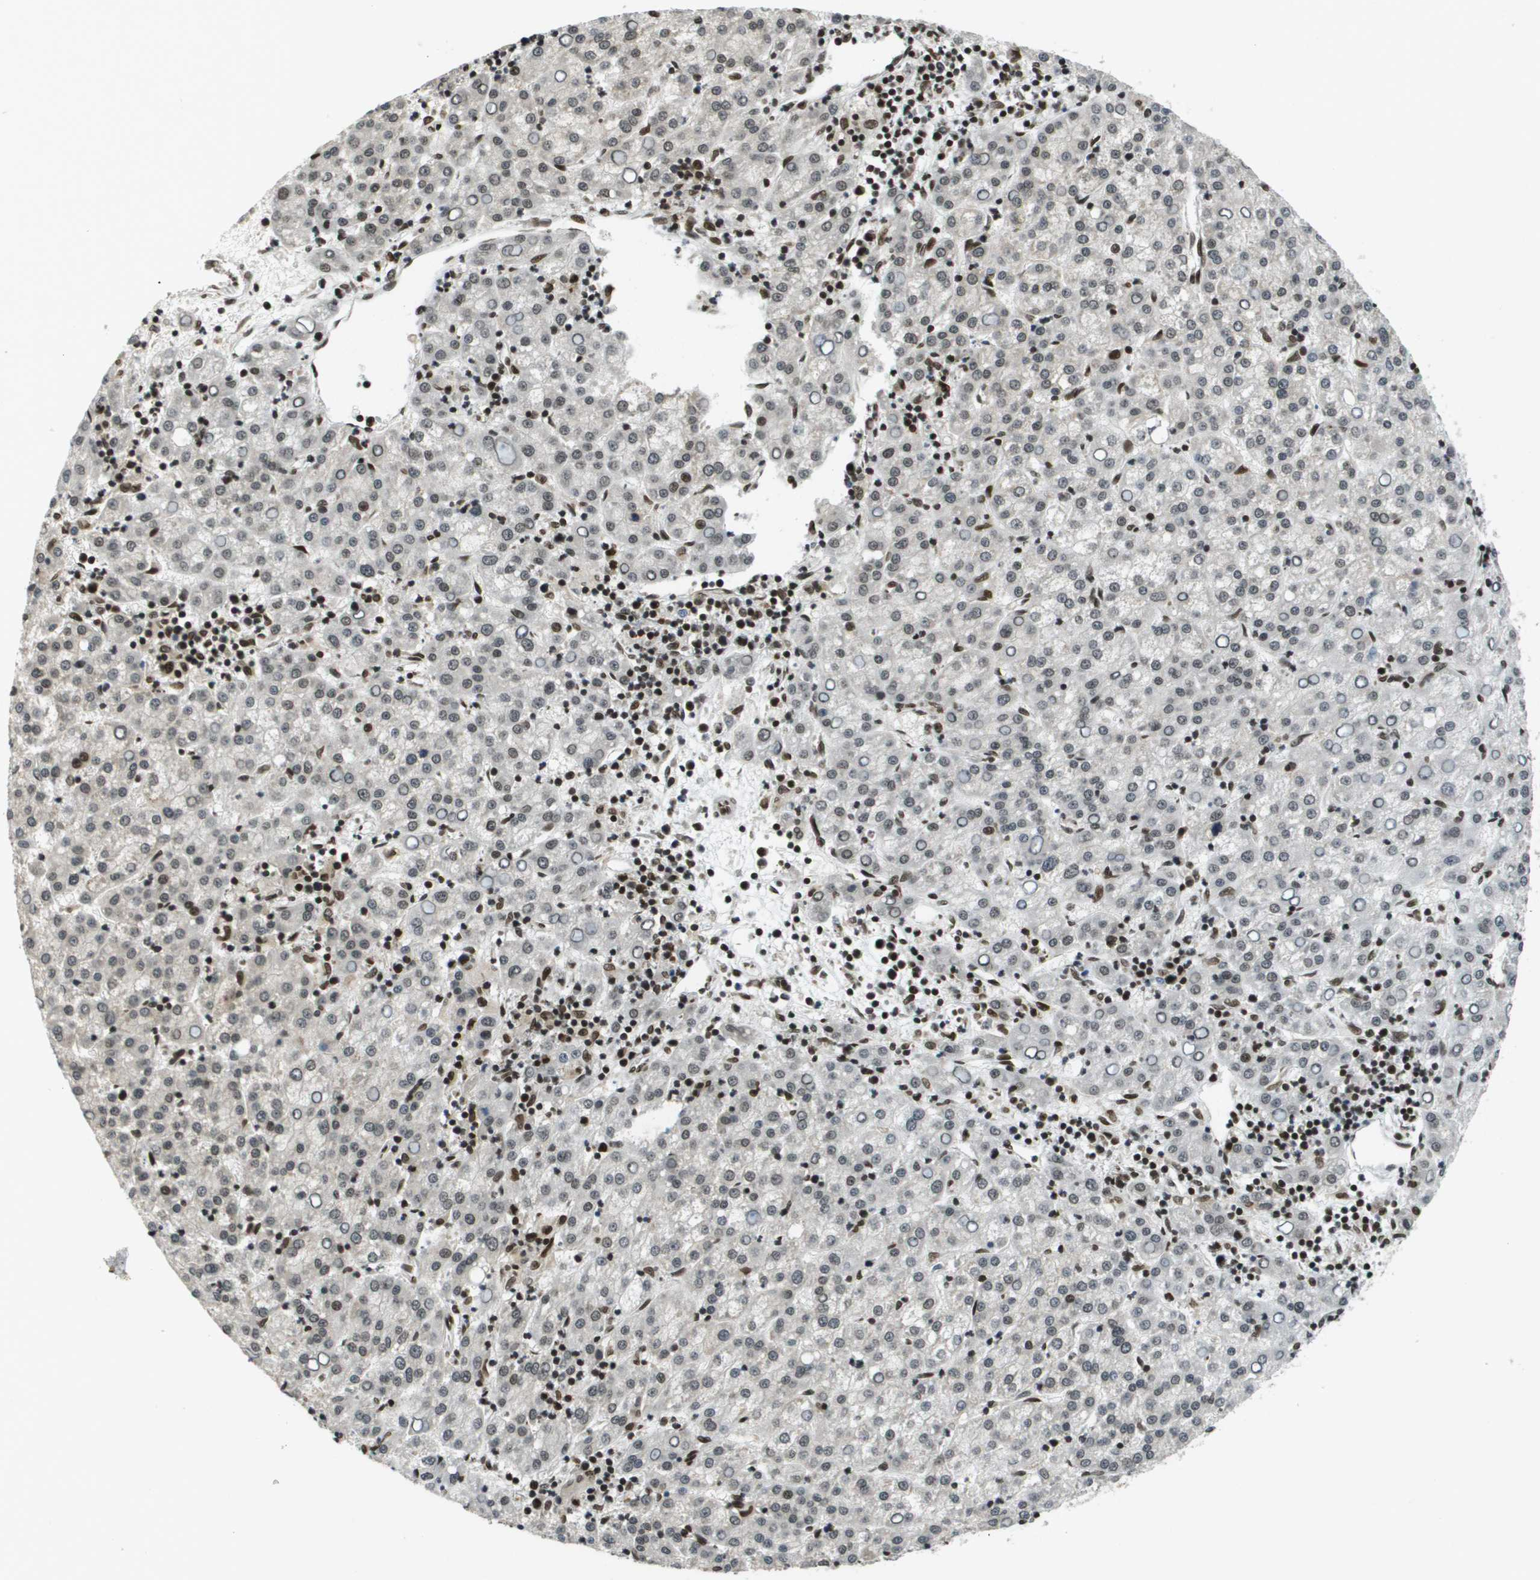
{"staining": {"intensity": "weak", "quantity": "25%-75%", "location": "nuclear"}, "tissue": "liver cancer", "cell_type": "Tumor cells", "image_type": "cancer", "snomed": [{"axis": "morphology", "description": "Carcinoma, Hepatocellular, NOS"}, {"axis": "topography", "description": "Liver"}], "caption": "About 25%-75% of tumor cells in liver hepatocellular carcinoma show weak nuclear protein staining as visualized by brown immunohistochemical staining.", "gene": "RECQL4", "patient": {"sex": "female", "age": 58}}